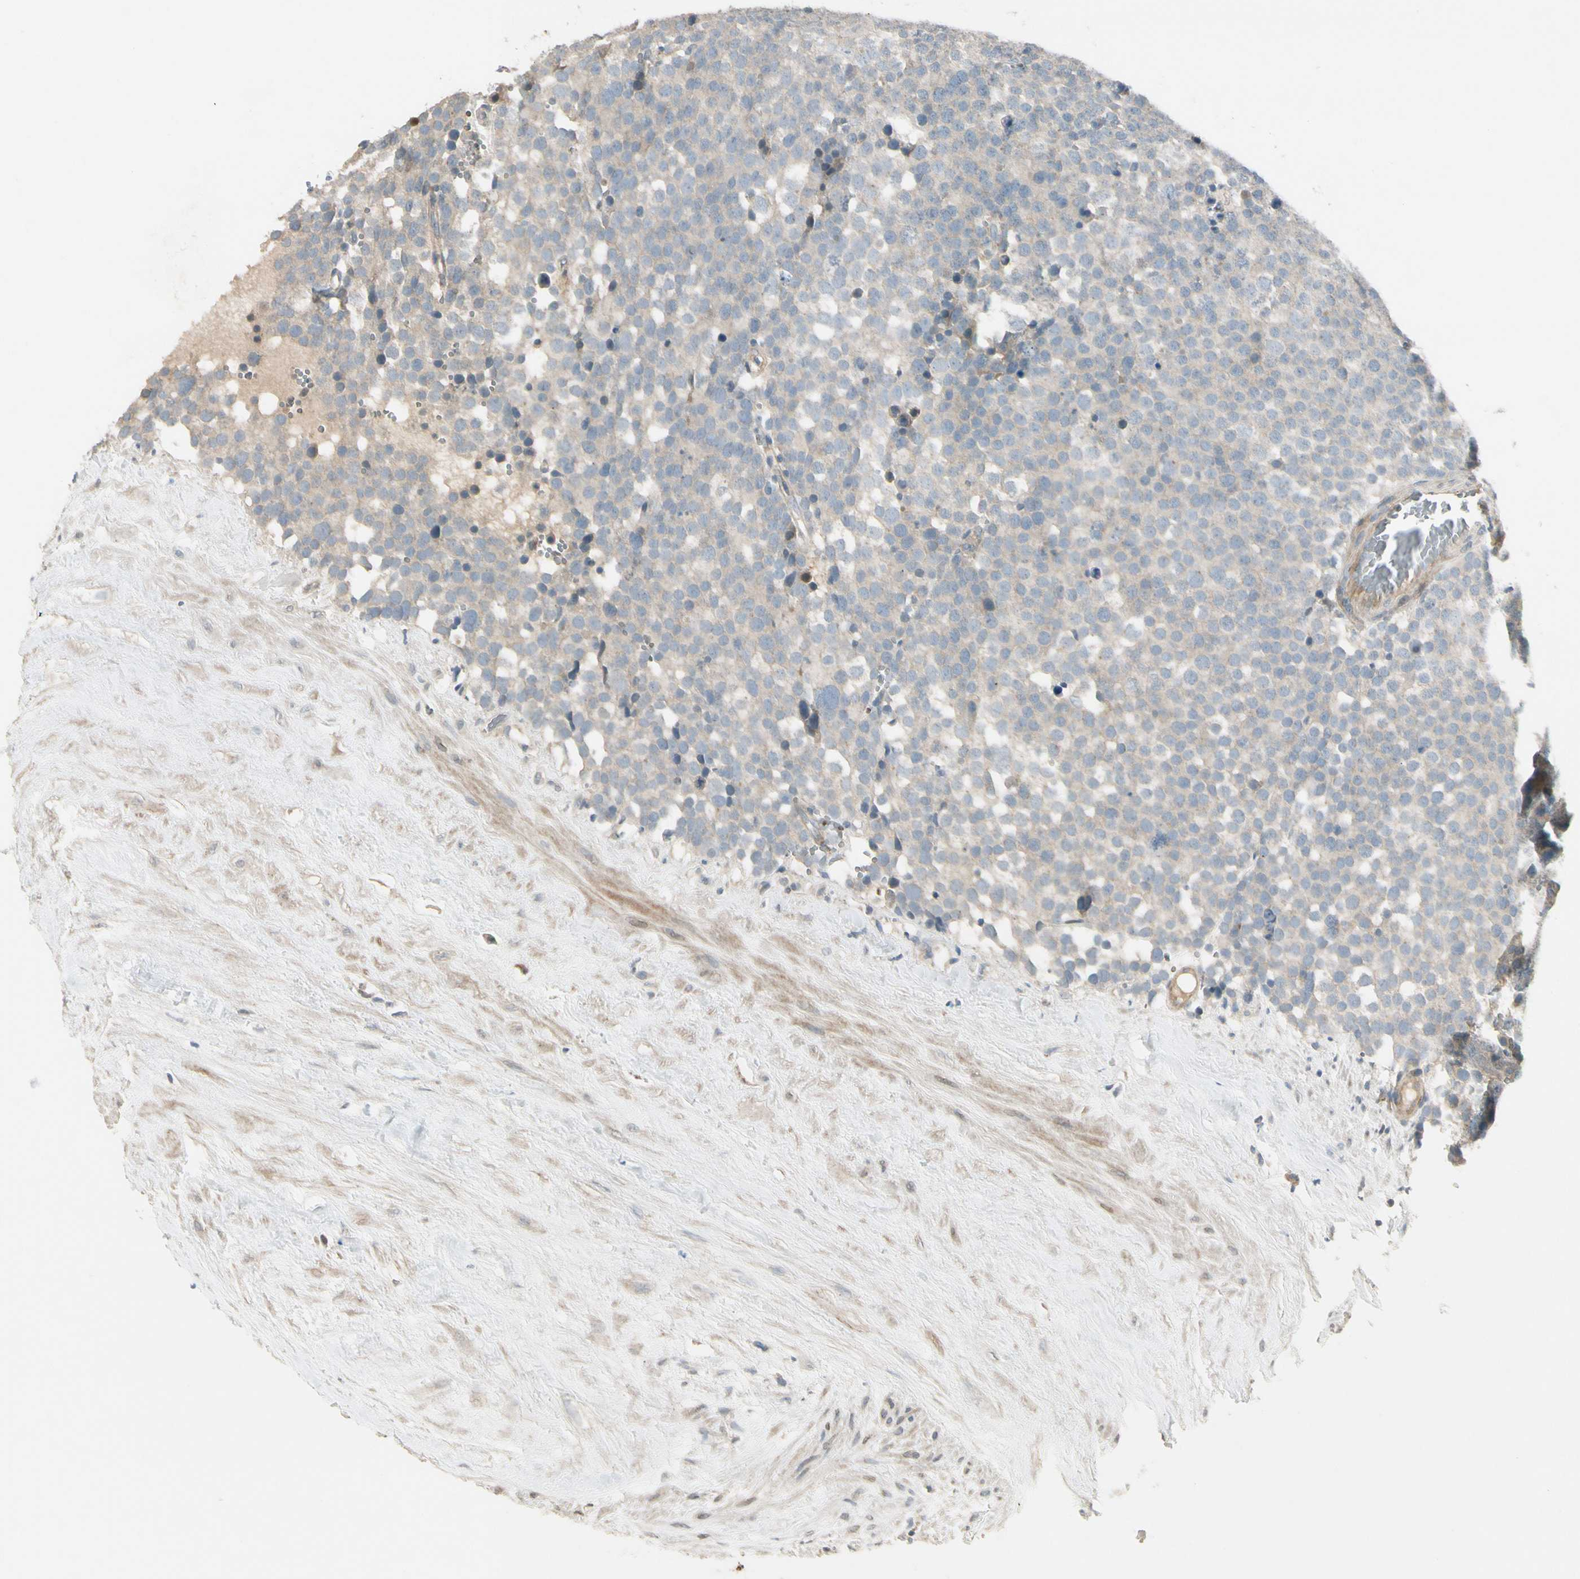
{"staining": {"intensity": "negative", "quantity": "none", "location": "none"}, "tissue": "testis cancer", "cell_type": "Tumor cells", "image_type": "cancer", "snomed": [{"axis": "morphology", "description": "Seminoma, NOS"}, {"axis": "topography", "description": "Testis"}], "caption": "This is an IHC histopathology image of seminoma (testis). There is no expression in tumor cells.", "gene": "PPP3CB", "patient": {"sex": "male", "age": 71}}